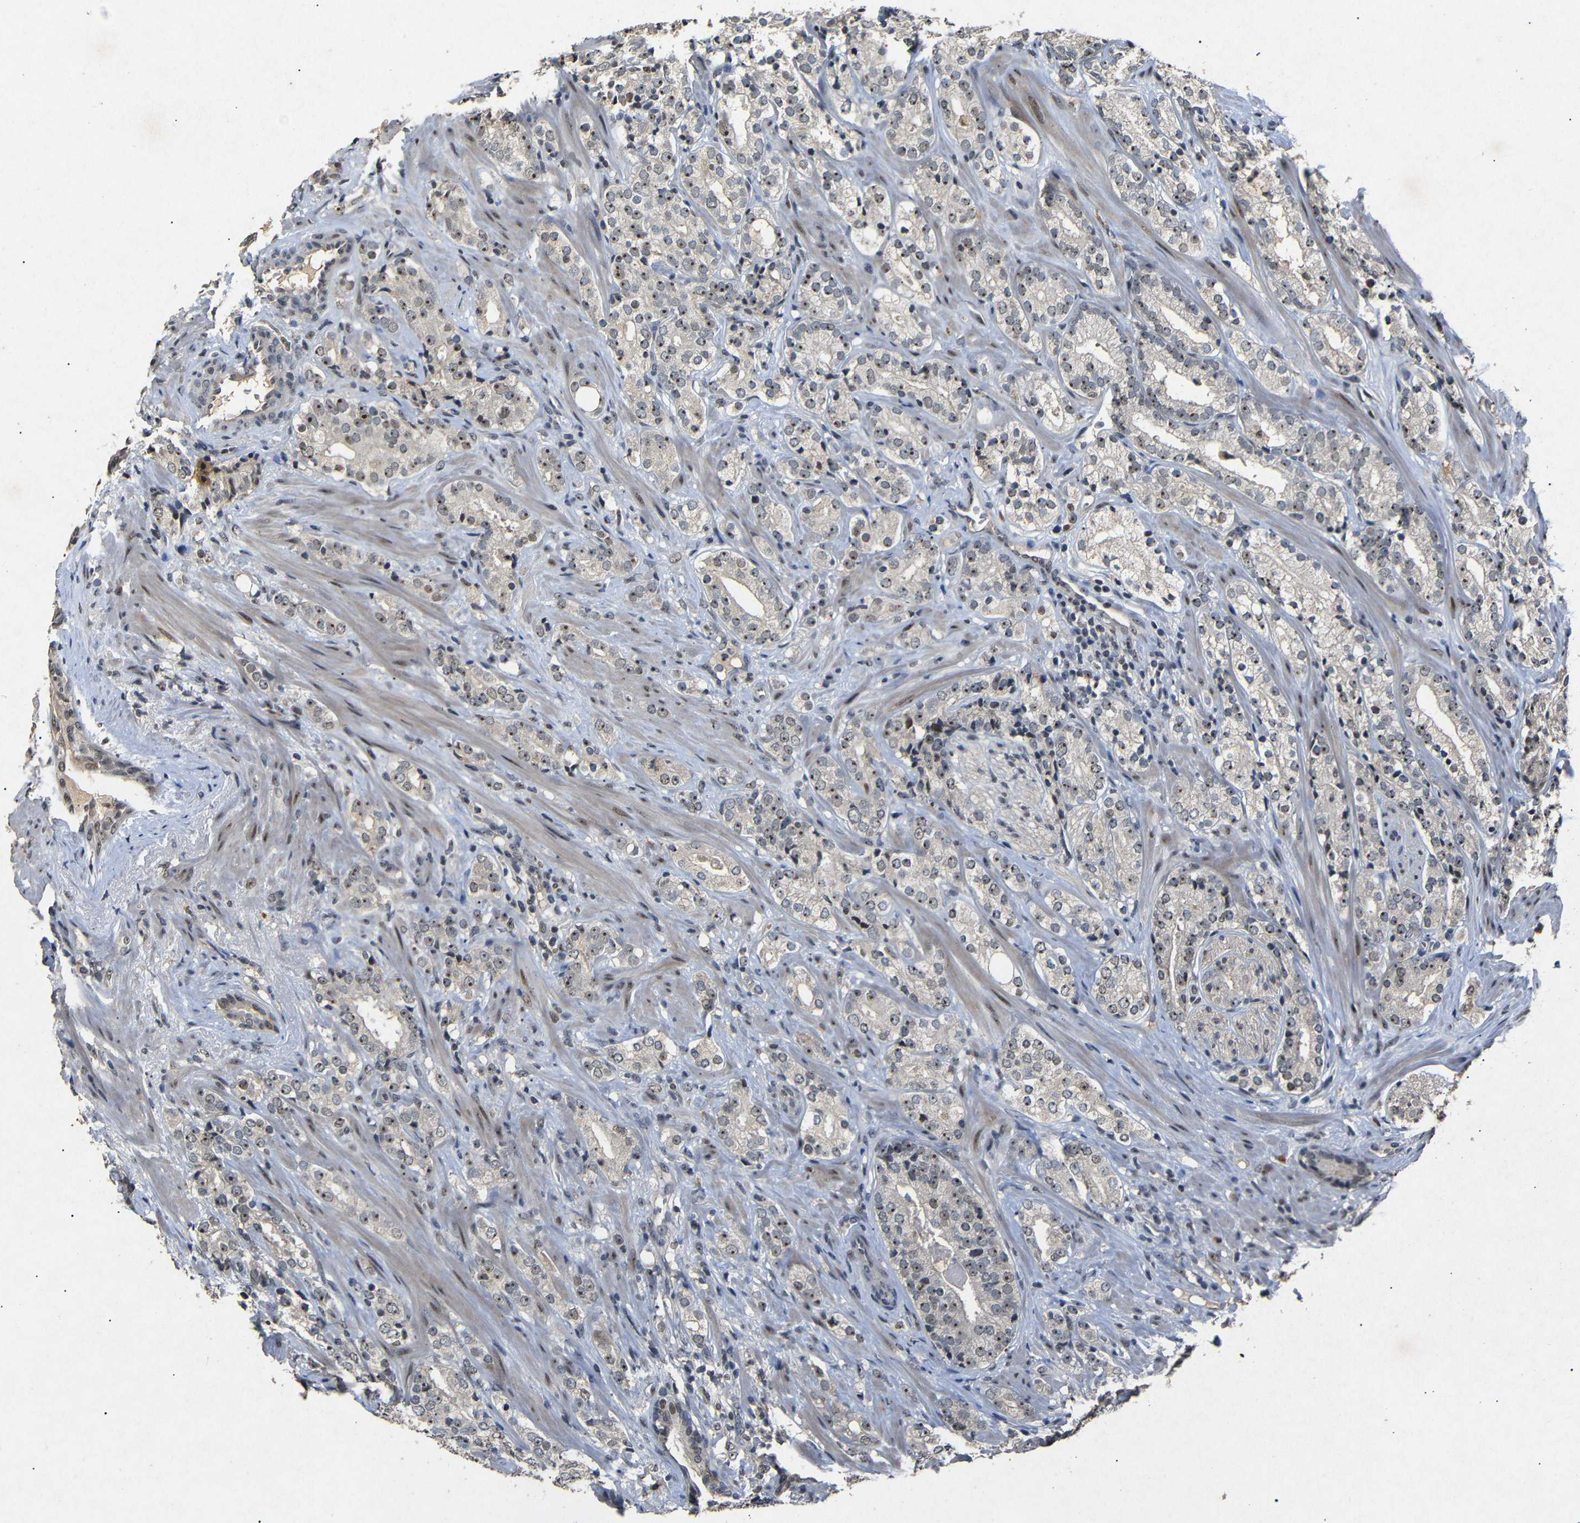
{"staining": {"intensity": "moderate", "quantity": ">75%", "location": "nuclear"}, "tissue": "prostate cancer", "cell_type": "Tumor cells", "image_type": "cancer", "snomed": [{"axis": "morphology", "description": "Adenocarcinoma, High grade"}, {"axis": "topography", "description": "Prostate"}], "caption": "Prostate cancer stained with immunohistochemistry reveals moderate nuclear positivity in about >75% of tumor cells.", "gene": "PARN", "patient": {"sex": "male", "age": 71}}